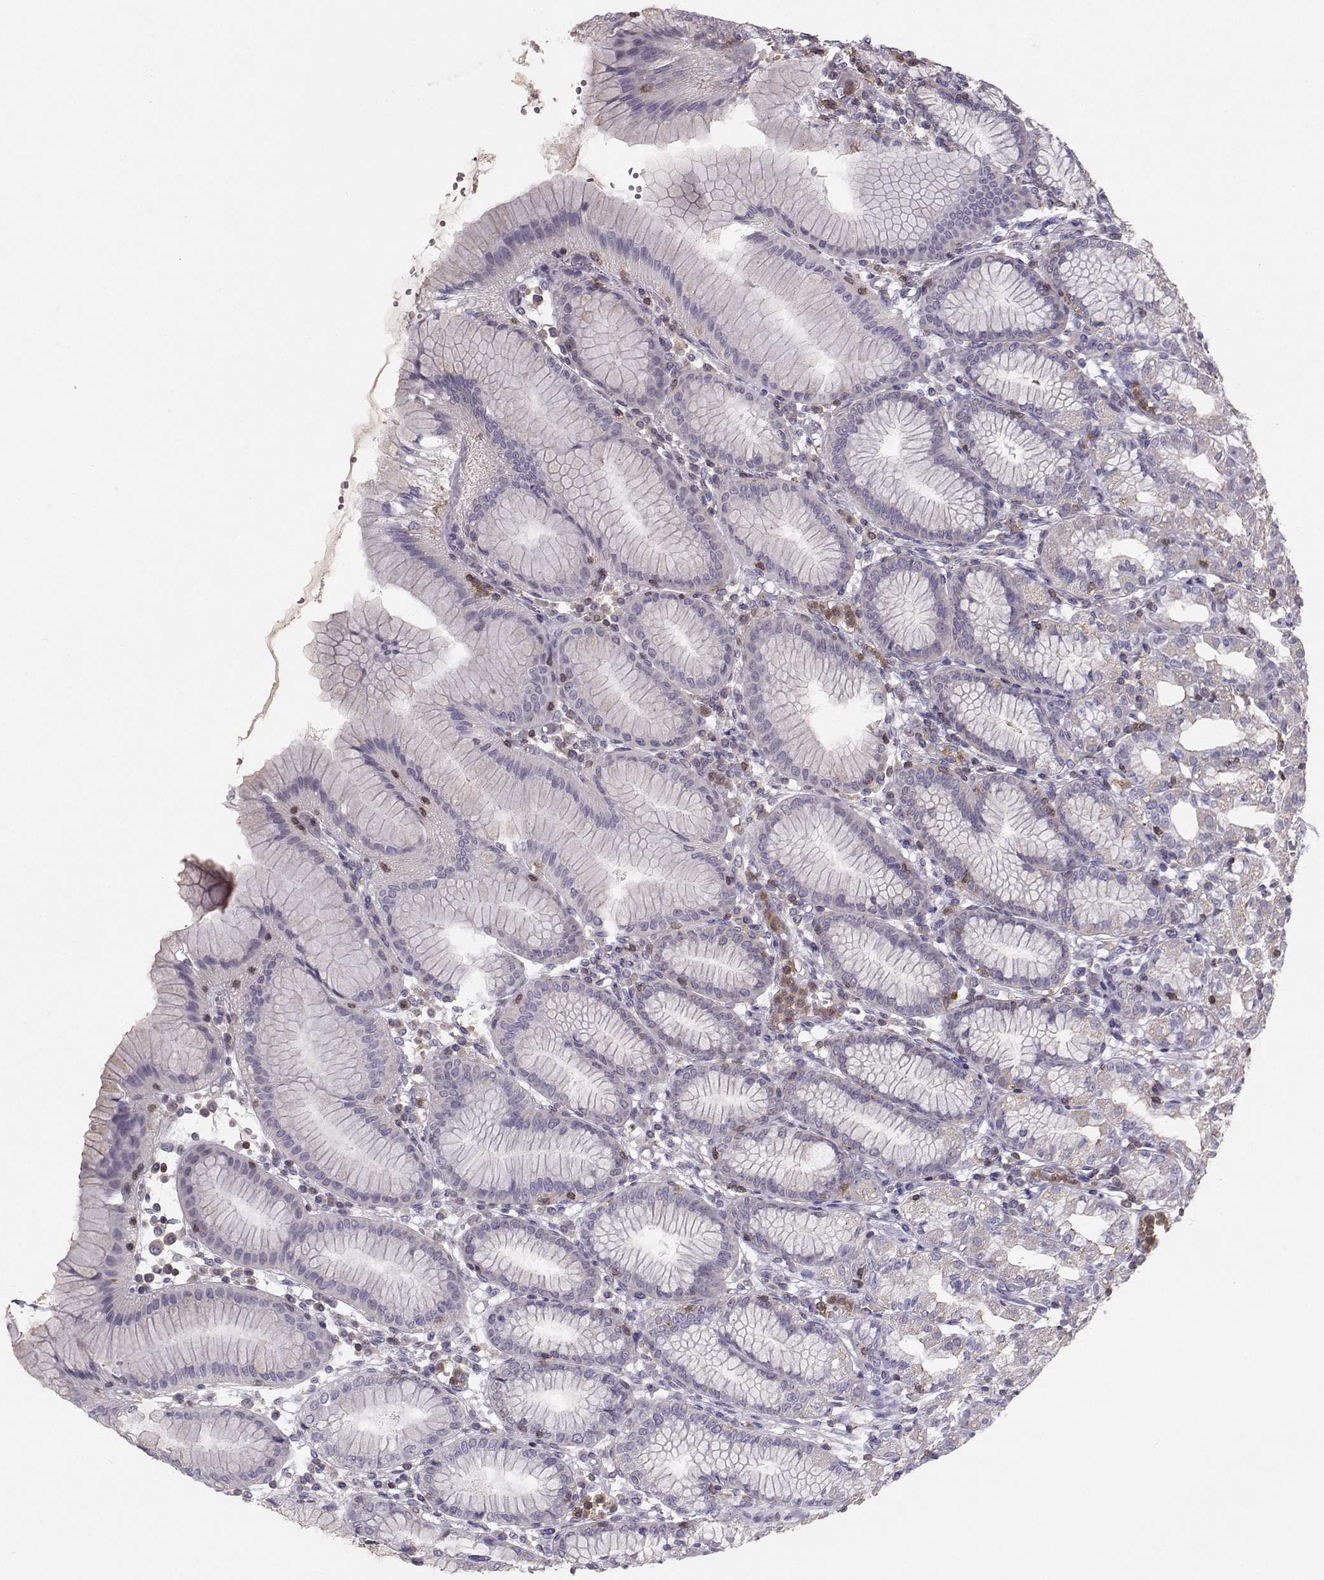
{"staining": {"intensity": "negative", "quantity": "none", "location": "none"}, "tissue": "stomach", "cell_type": "Glandular cells", "image_type": "normal", "snomed": [{"axis": "morphology", "description": "Normal tissue, NOS"}, {"axis": "topography", "description": "Skeletal muscle"}, {"axis": "topography", "description": "Stomach"}], "caption": "DAB immunohistochemical staining of unremarkable human stomach demonstrates no significant expression in glandular cells.", "gene": "ZBTB32", "patient": {"sex": "female", "age": 57}}